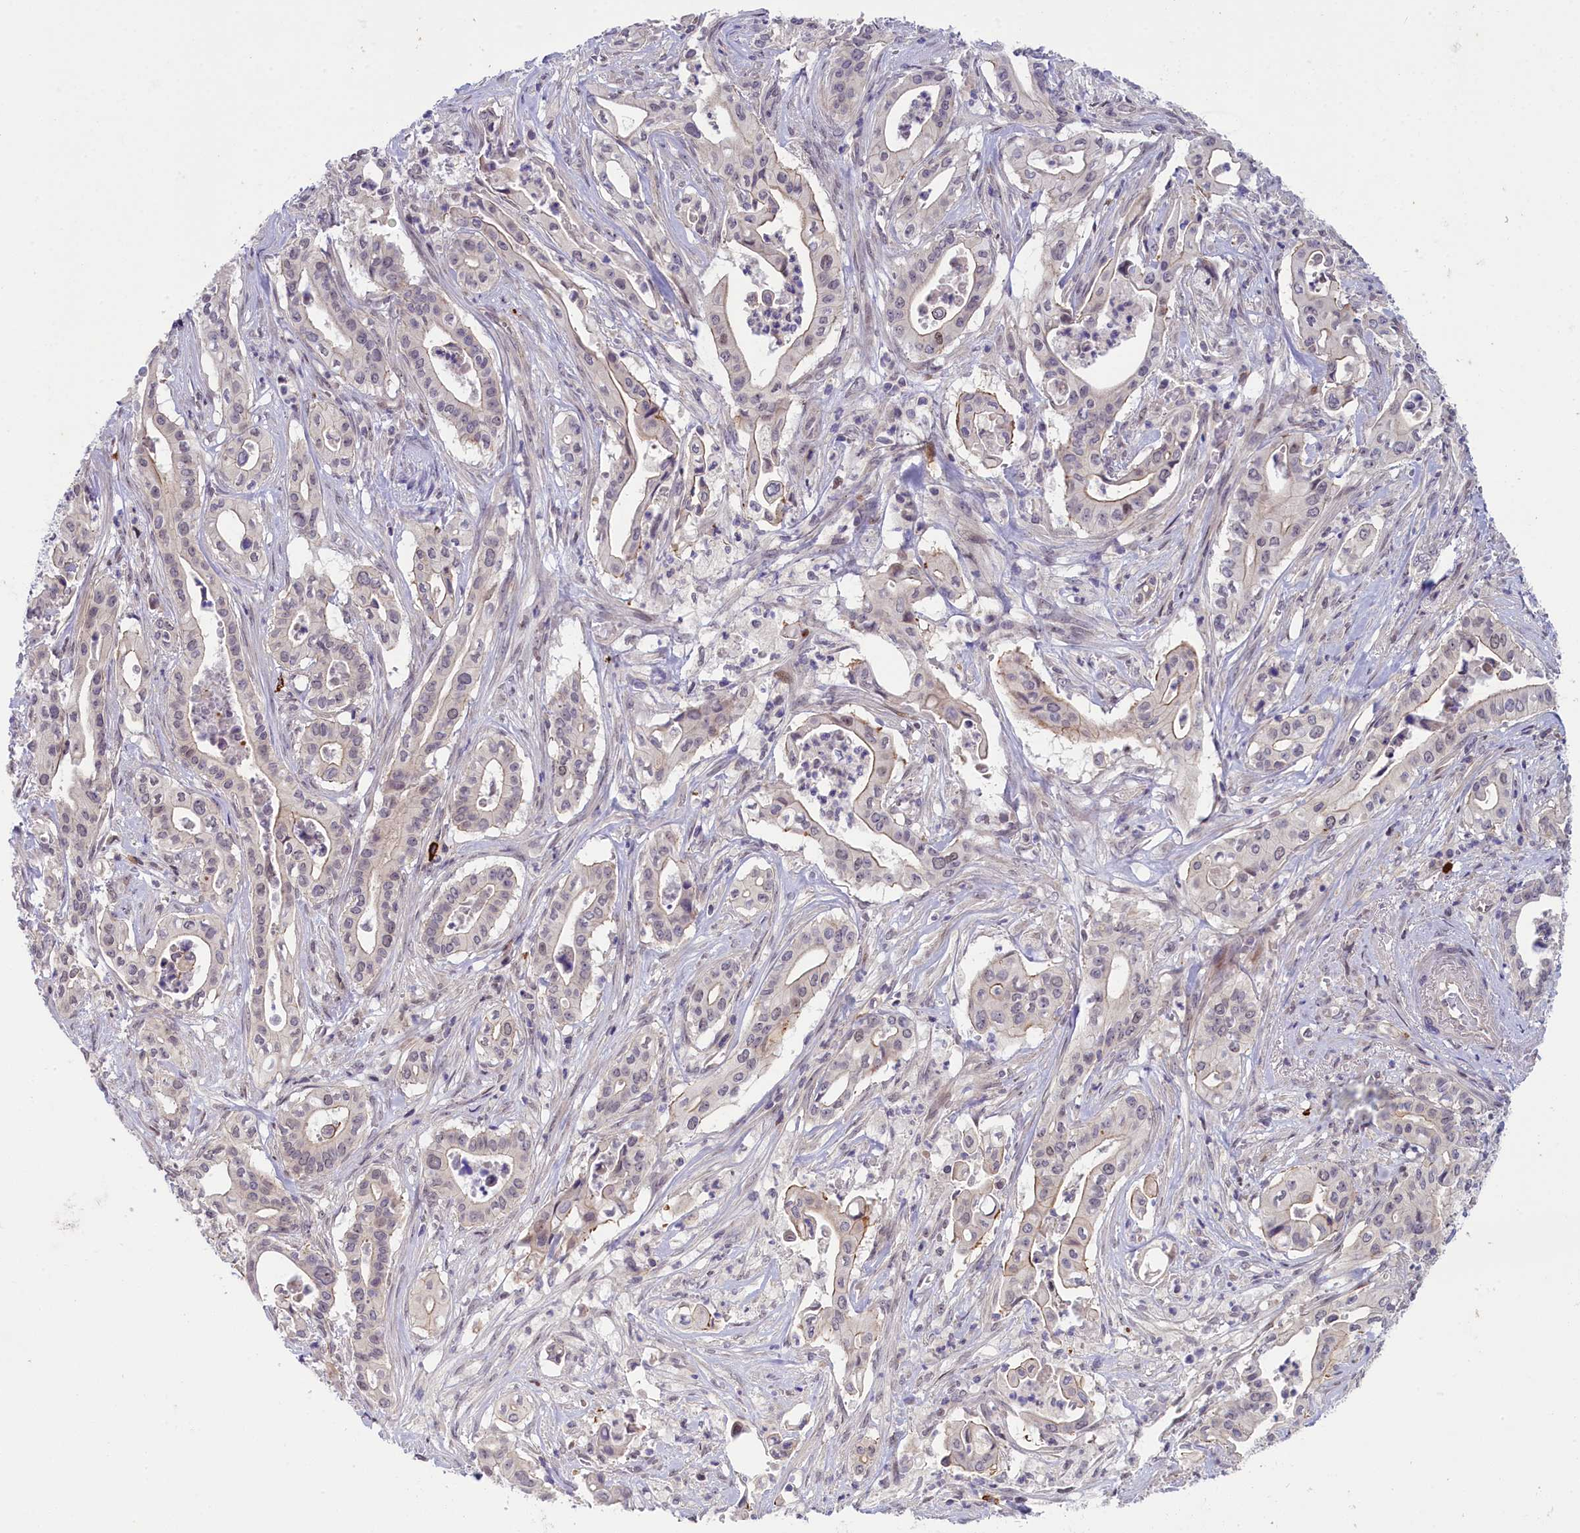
{"staining": {"intensity": "negative", "quantity": "none", "location": "none"}, "tissue": "pancreatic cancer", "cell_type": "Tumor cells", "image_type": "cancer", "snomed": [{"axis": "morphology", "description": "Adenocarcinoma, NOS"}, {"axis": "topography", "description": "Pancreas"}], "caption": "Tumor cells show no significant expression in pancreatic adenocarcinoma. The staining was performed using DAB to visualize the protein expression in brown, while the nuclei were stained in blue with hematoxylin (Magnification: 20x).", "gene": "CCL23", "patient": {"sex": "female", "age": 77}}